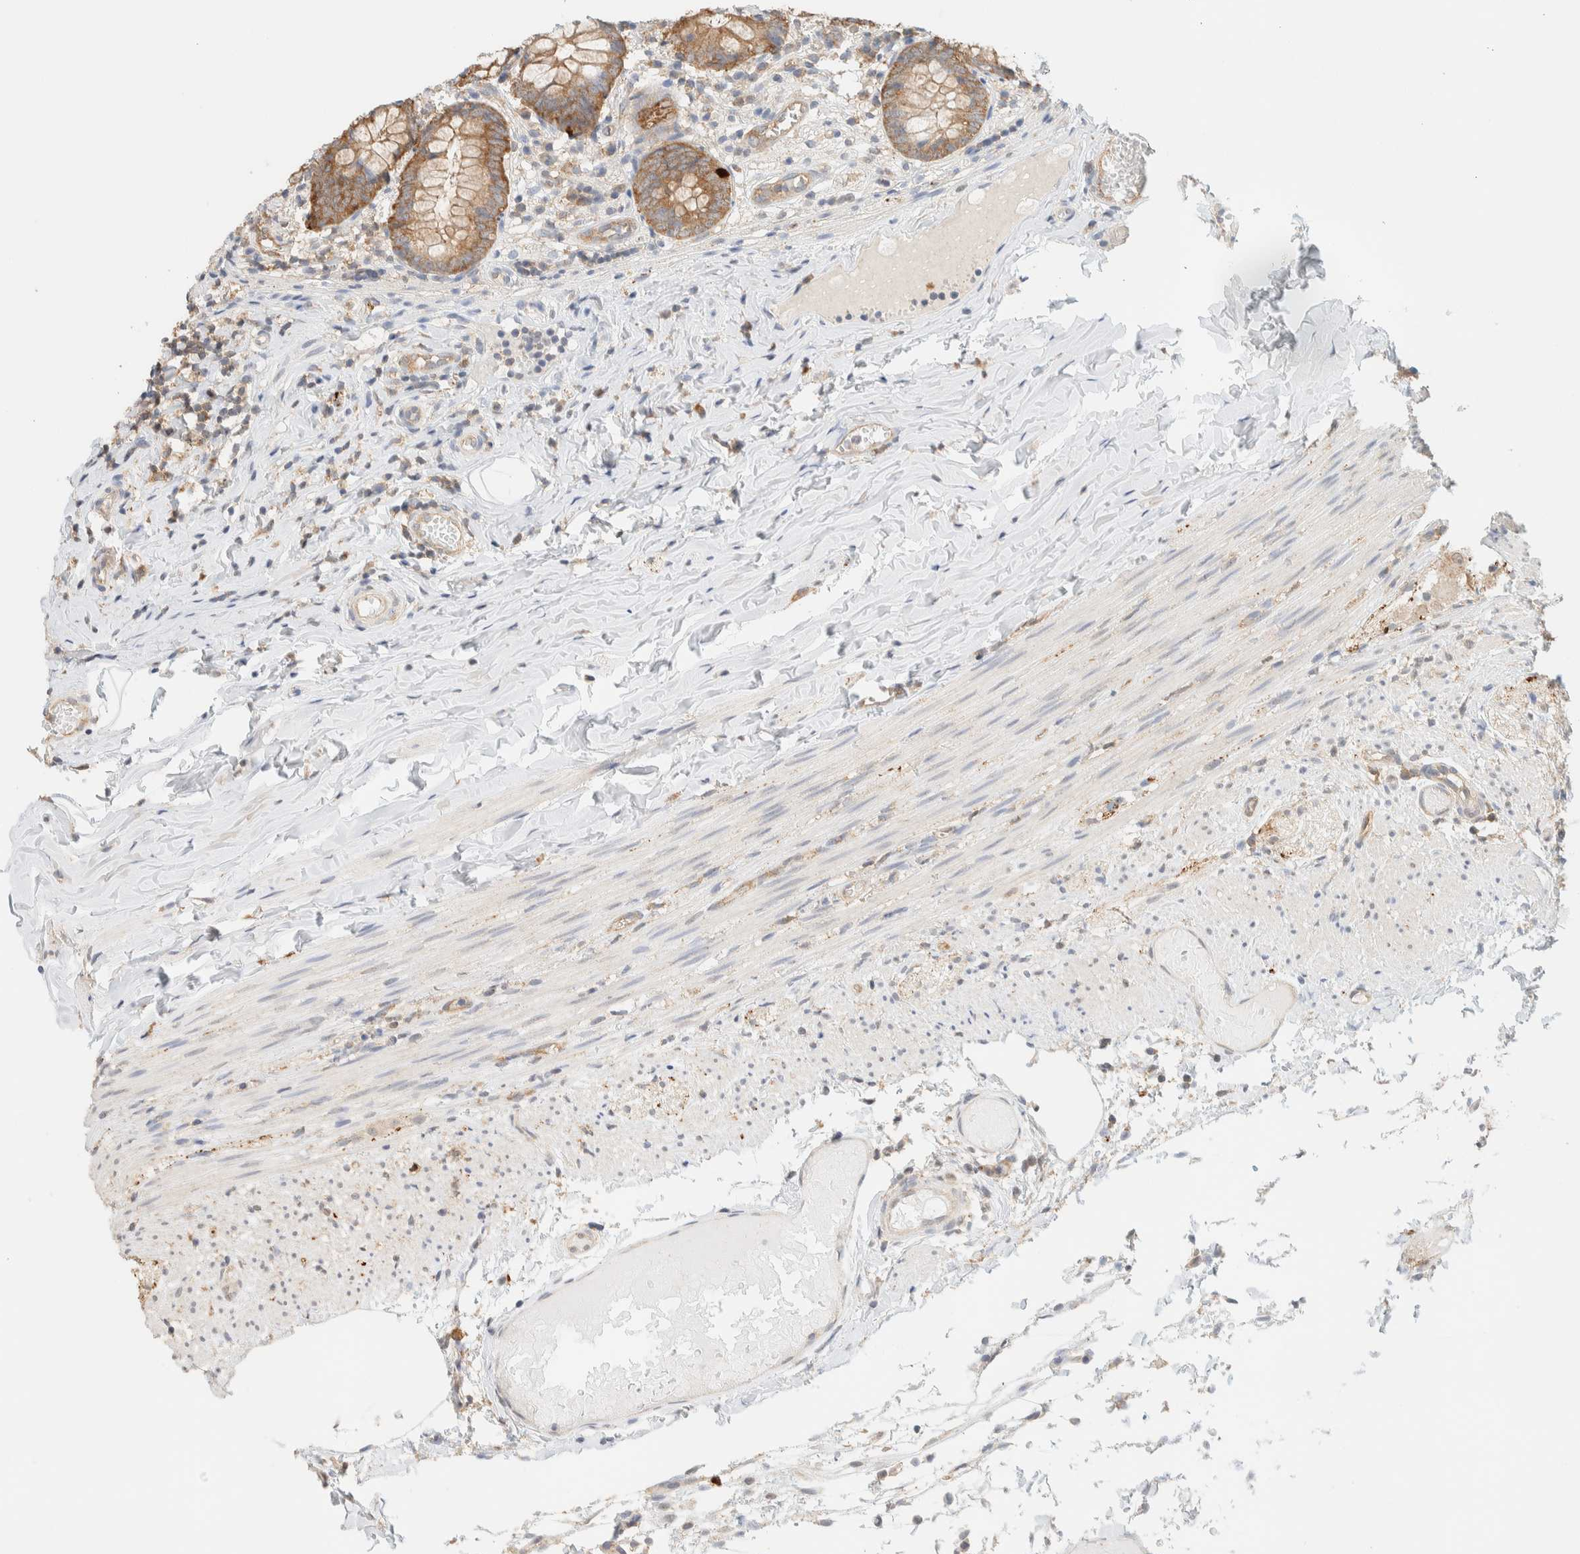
{"staining": {"intensity": "moderate", "quantity": ">75%", "location": "cytoplasmic/membranous"}, "tissue": "appendix", "cell_type": "Glandular cells", "image_type": "normal", "snomed": [{"axis": "morphology", "description": "Normal tissue, NOS"}, {"axis": "topography", "description": "Appendix"}], "caption": "IHC staining of unremarkable appendix, which exhibits medium levels of moderate cytoplasmic/membranous expression in about >75% of glandular cells indicating moderate cytoplasmic/membranous protein staining. The staining was performed using DAB (3,3'-diaminobenzidine) (brown) for protein detection and nuclei were counterstained in hematoxylin (blue).", "gene": "TBC1D8B", "patient": {"sex": "male", "age": 8}}